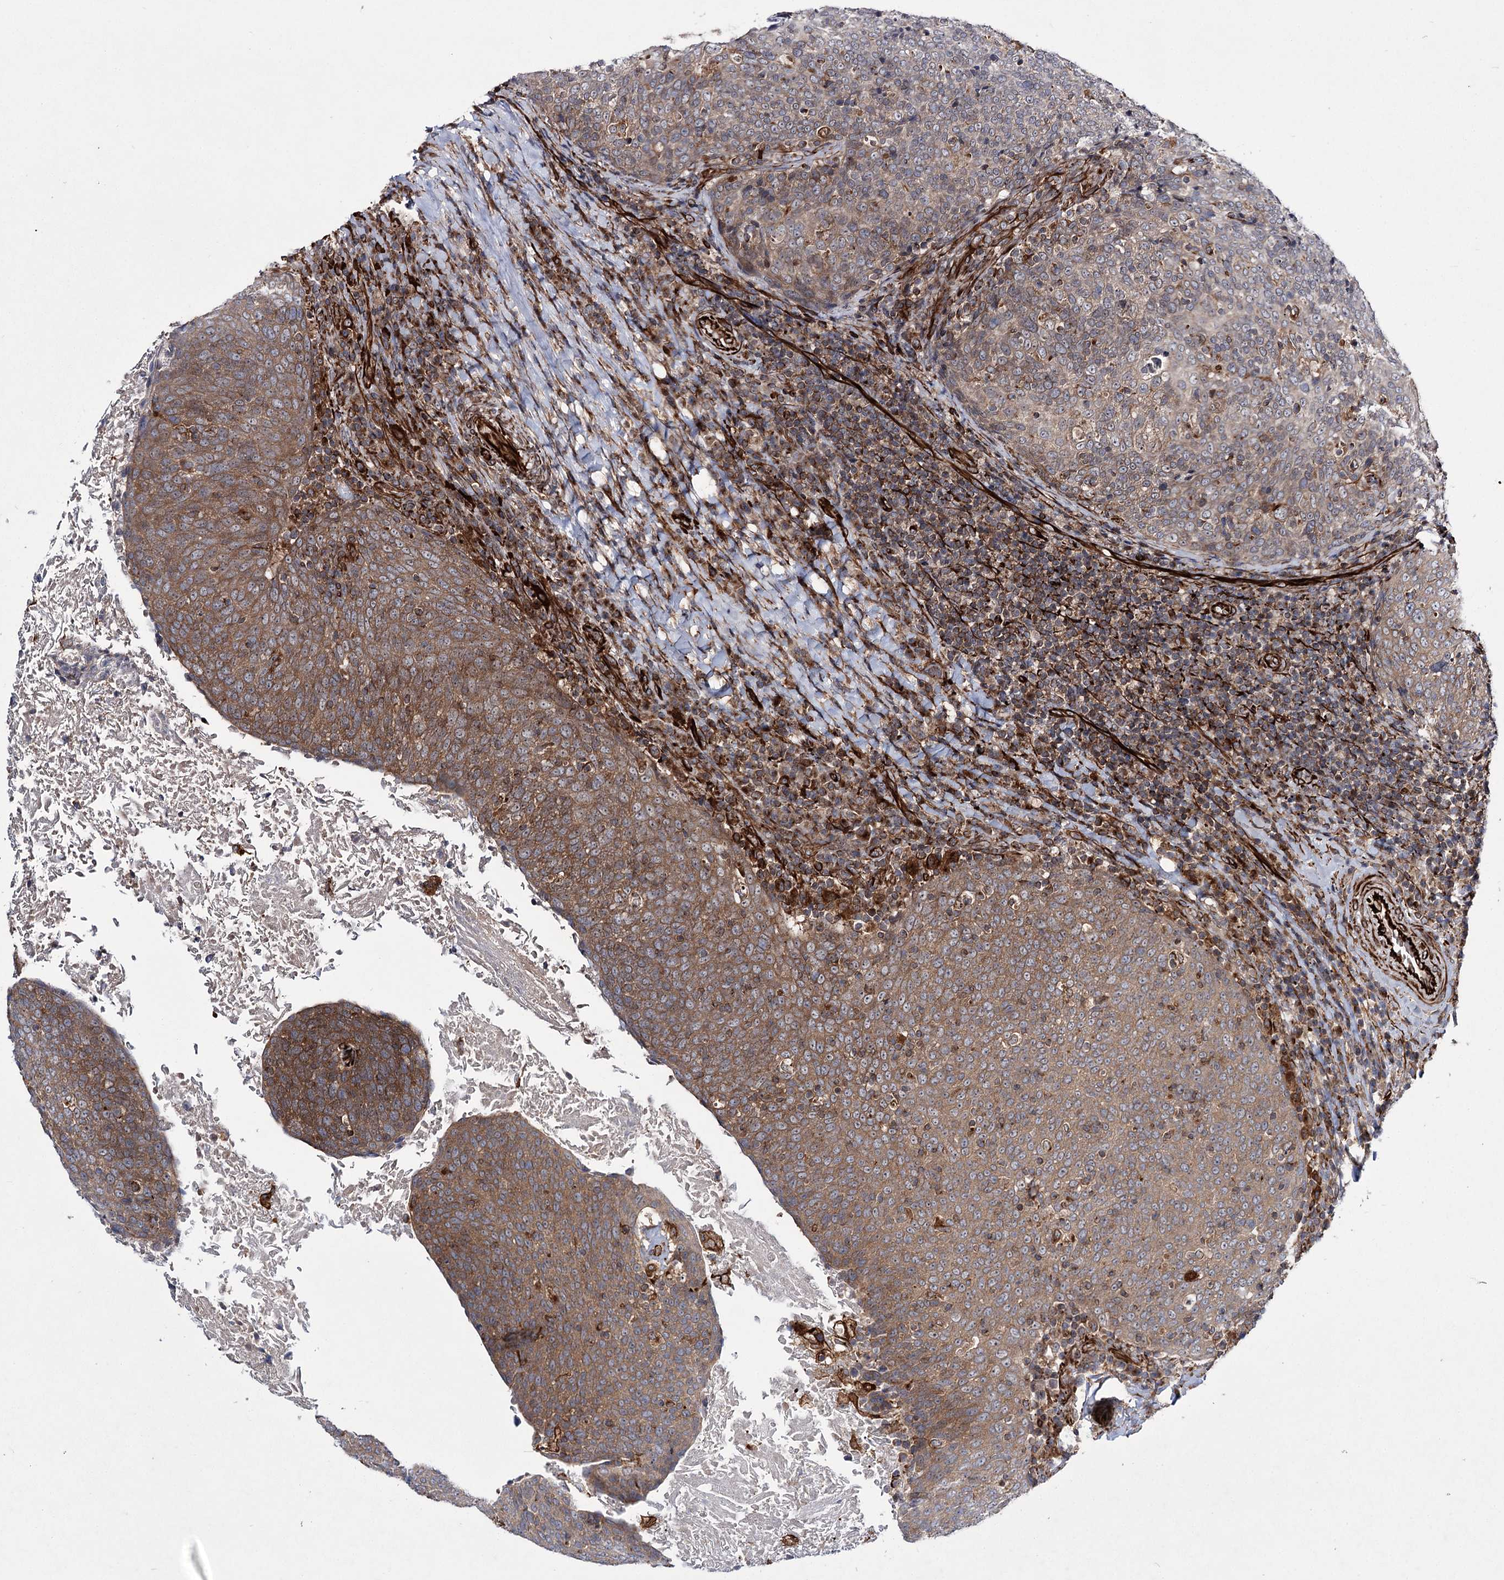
{"staining": {"intensity": "weak", "quantity": ">75%", "location": "cytoplasmic/membranous"}, "tissue": "head and neck cancer", "cell_type": "Tumor cells", "image_type": "cancer", "snomed": [{"axis": "morphology", "description": "Squamous cell carcinoma, NOS"}, {"axis": "morphology", "description": "Squamous cell carcinoma, metastatic, NOS"}, {"axis": "topography", "description": "Lymph node"}, {"axis": "topography", "description": "Head-Neck"}], "caption": "Protein positivity by IHC displays weak cytoplasmic/membranous expression in approximately >75% of tumor cells in head and neck cancer (metastatic squamous cell carcinoma).", "gene": "DPEP2", "patient": {"sex": "male", "age": 62}}